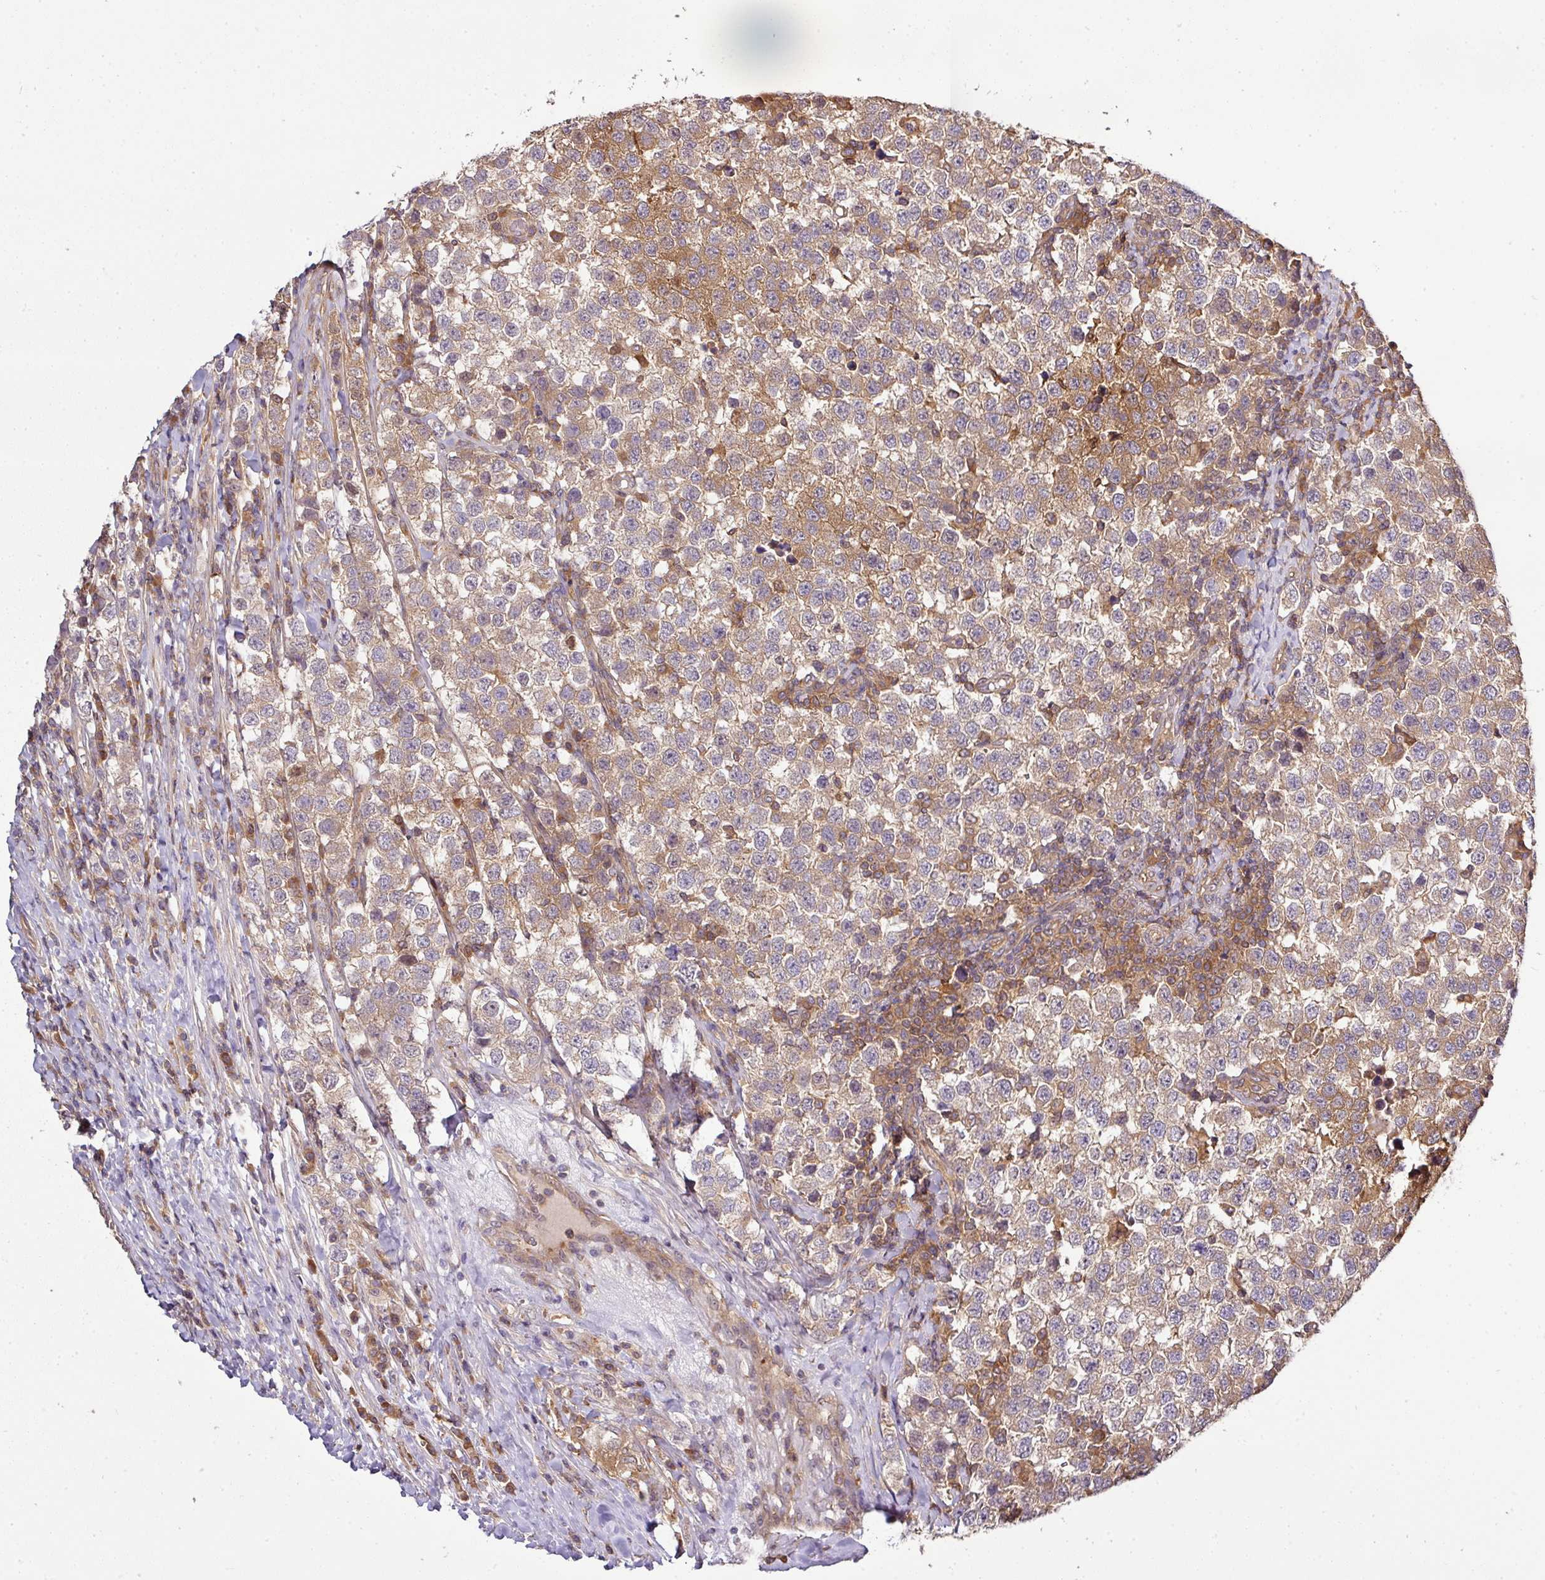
{"staining": {"intensity": "moderate", "quantity": ">75%", "location": "cytoplasmic/membranous"}, "tissue": "testis cancer", "cell_type": "Tumor cells", "image_type": "cancer", "snomed": [{"axis": "morphology", "description": "Seminoma, NOS"}, {"axis": "topography", "description": "Testis"}], "caption": "A histopathology image showing moderate cytoplasmic/membranous staining in about >75% of tumor cells in testis cancer (seminoma), as visualized by brown immunohistochemical staining.", "gene": "TMEM107", "patient": {"sex": "male", "age": 34}}